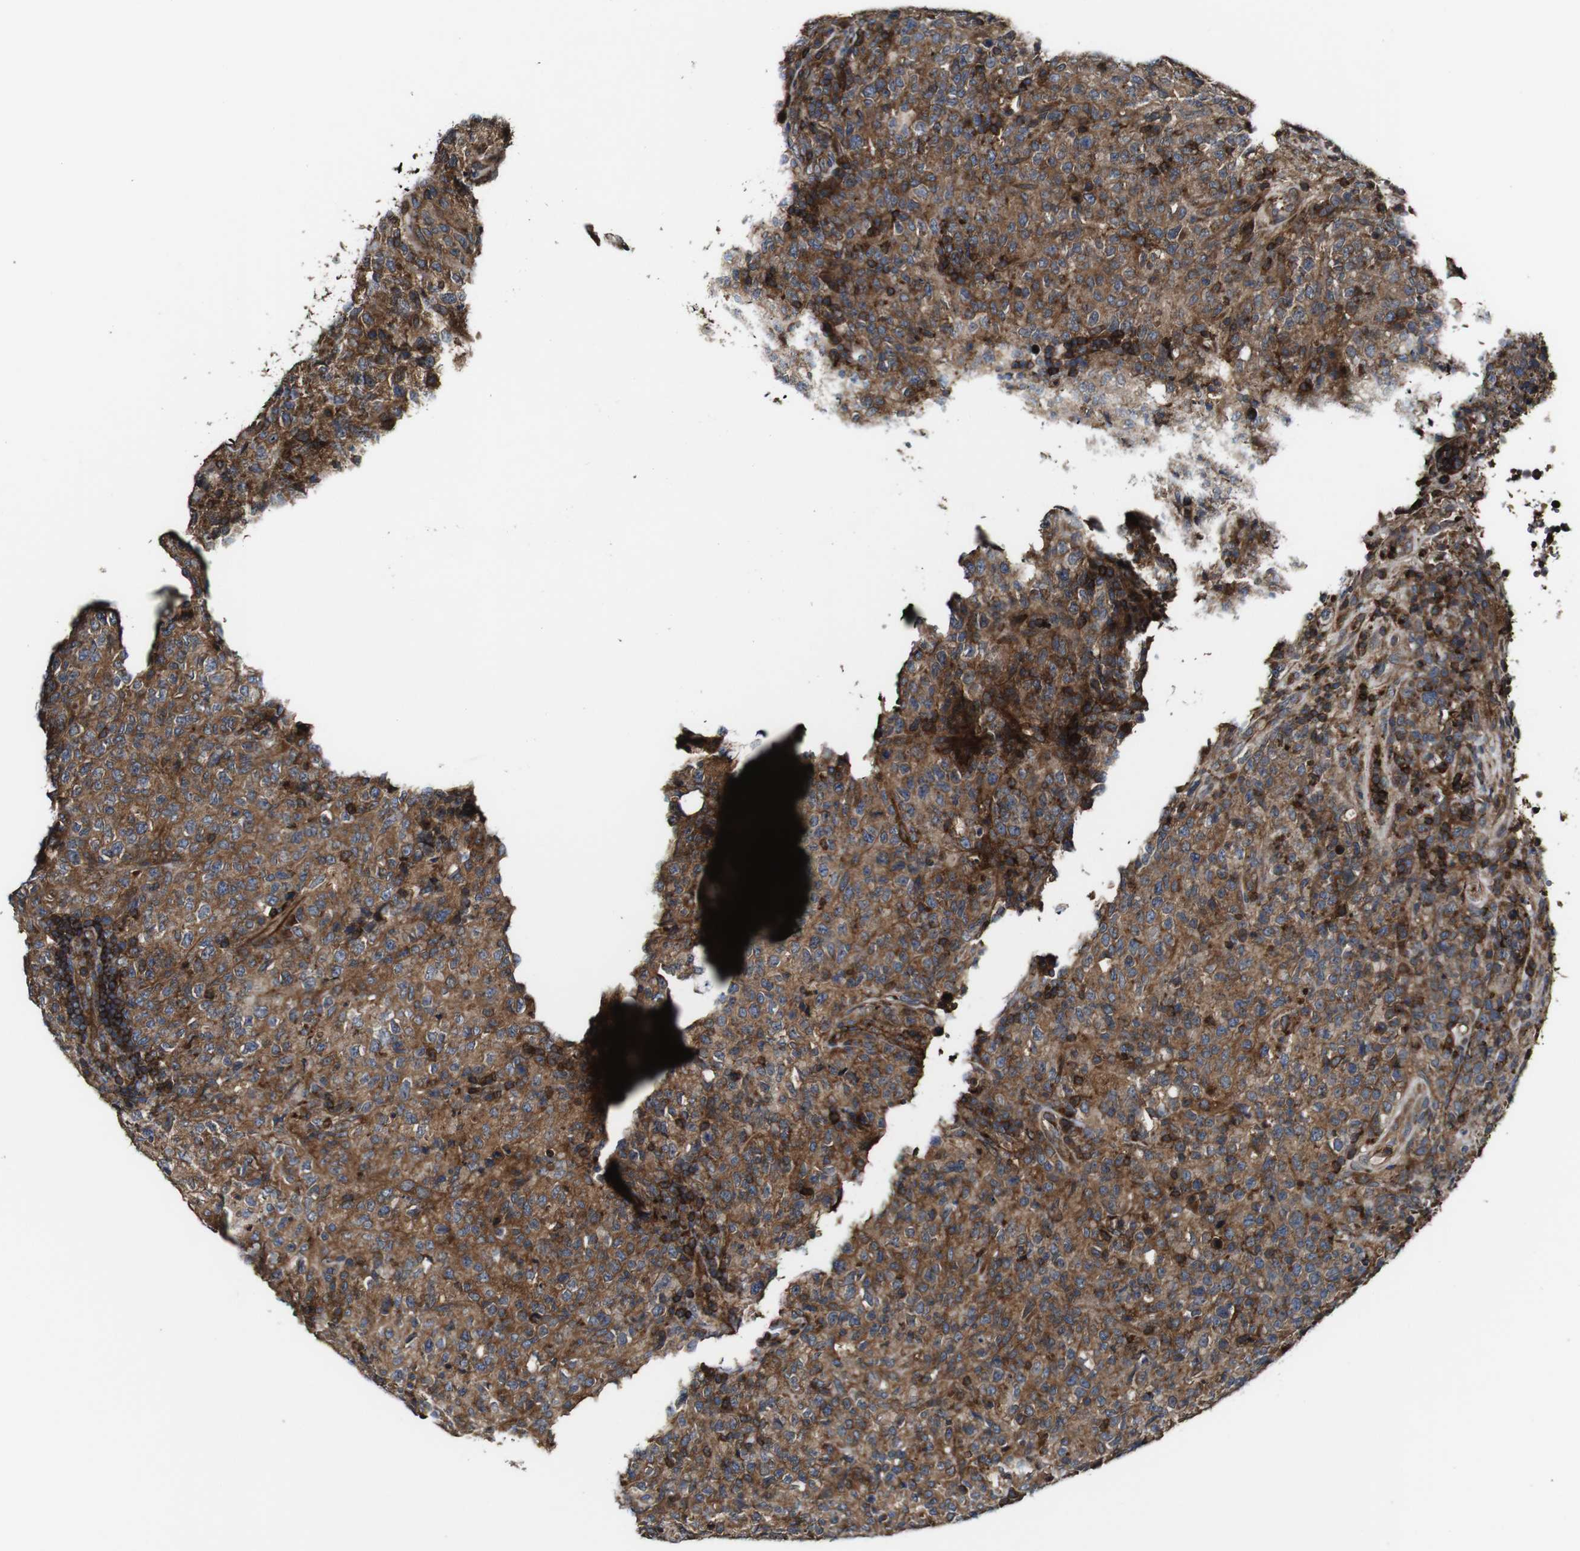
{"staining": {"intensity": "moderate", "quantity": ">75%", "location": "cytoplasmic/membranous"}, "tissue": "lymphoma", "cell_type": "Tumor cells", "image_type": "cancer", "snomed": [{"axis": "morphology", "description": "Malignant lymphoma, non-Hodgkin's type, High grade"}, {"axis": "topography", "description": "Tonsil"}], "caption": "DAB (3,3'-diaminobenzidine) immunohistochemical staining of human lymphoma demonstrates moderate cytoplasmic/membranous protein positivity in about >75% of tumor cells. Using DAB (3,3'-diaminobenzidine) (brown) and hematoxylin (blue) stains, captured at high magnification using brightfield microscopy.", "gene": "TNIK", "patient": {"sex": "female", "age": 36}}